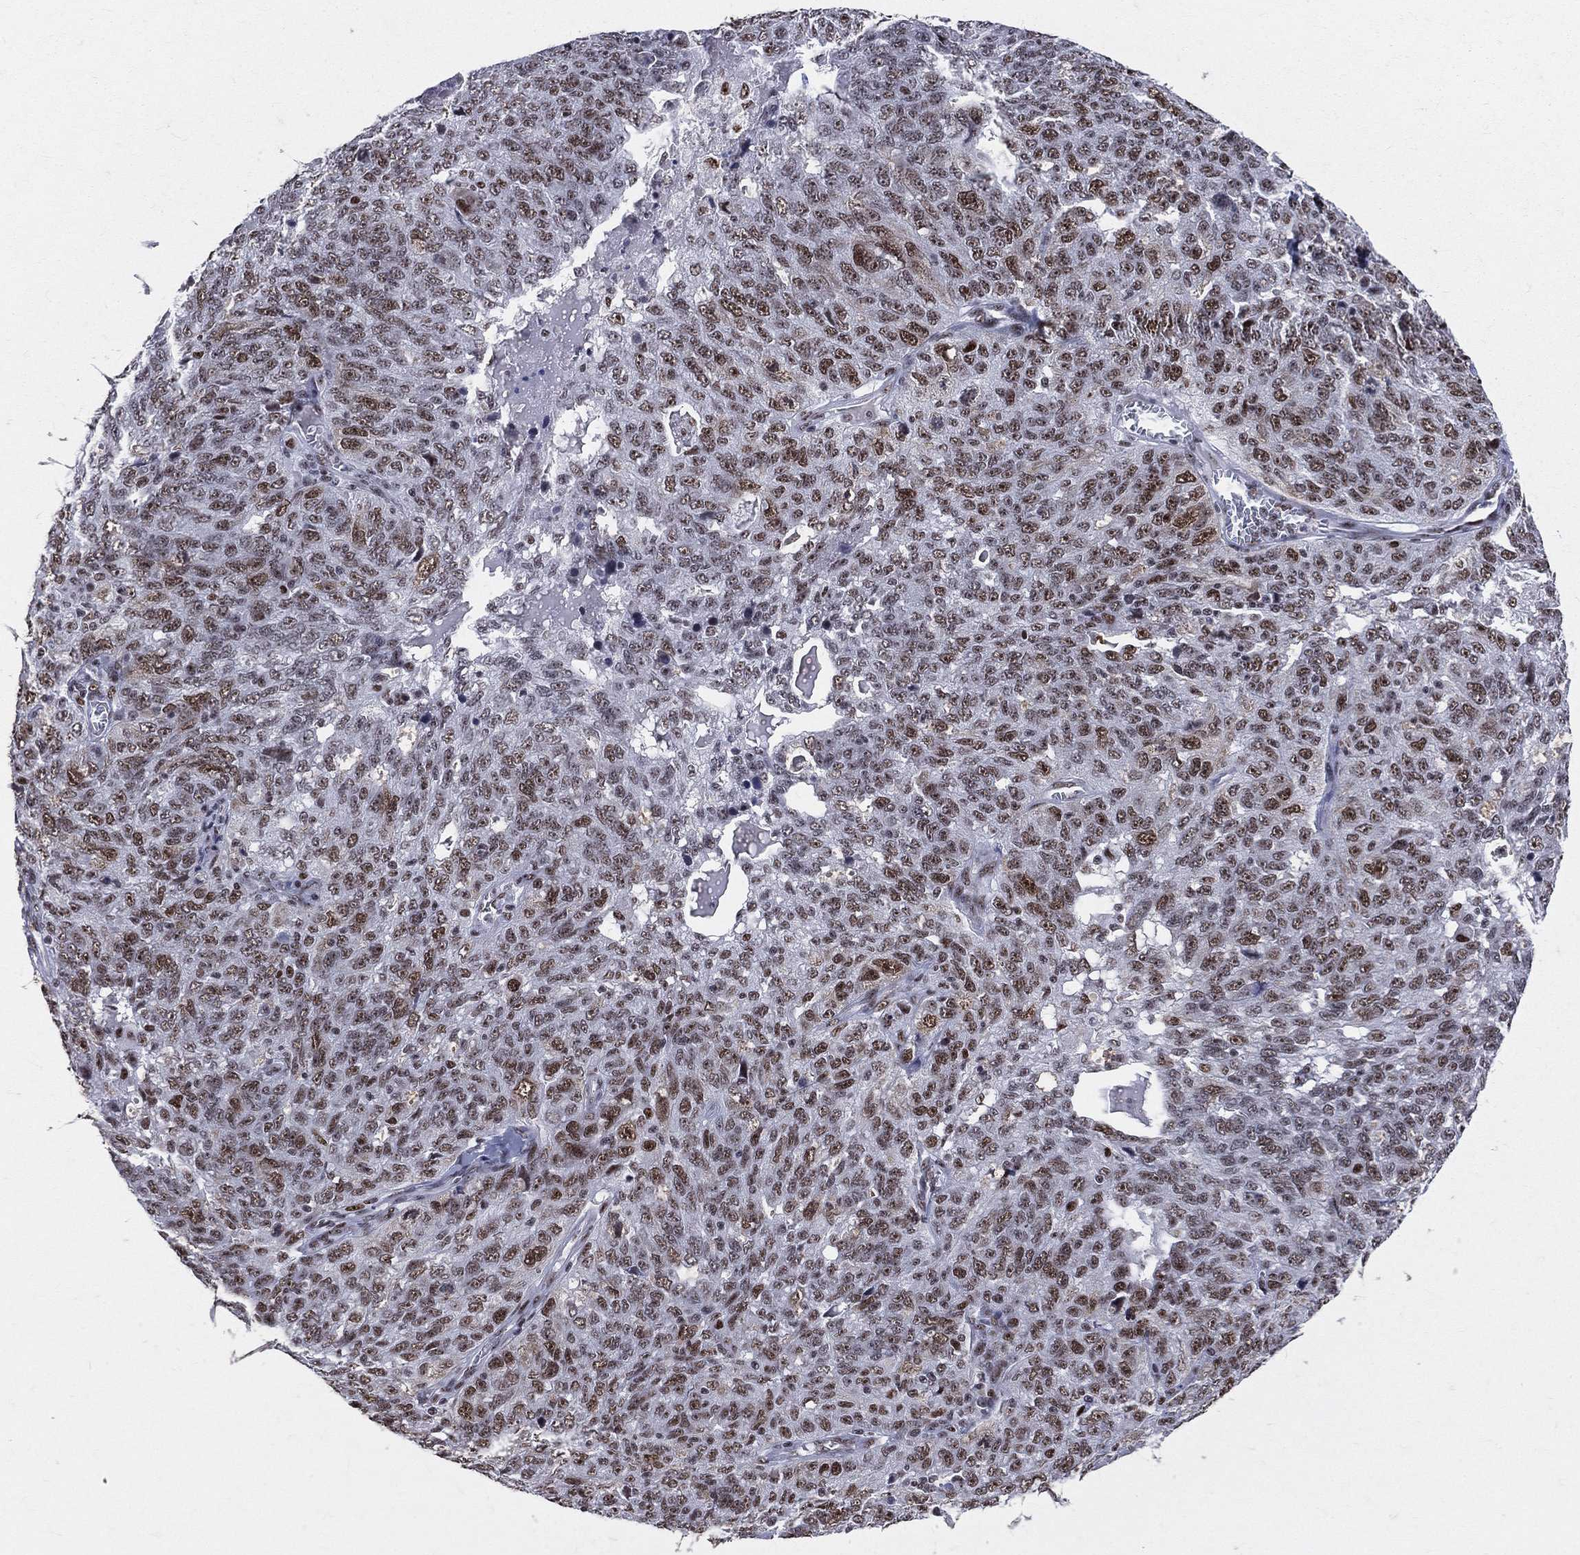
{"staining": {"intensity": "moderate", "quantity": ">75%", "location": "nuclear"}, "tissue": "ovarian cancer", "cell_type": "Tumor cells", "image_type": "cancer", "snomed": [{"axis": "morphology", "description": "Cystadenocarcinoma, serous, NOS"}, {"axis": "topography", "description": "Ovary"}], "caption": "About >75% of tumor cells in serous cystadenocarcinoma (ovarian) exhibit moderate nuclear protein expression as visualized by brown immunohistochemical staining.", "gene": "CDK7", "patient": {"sex": "female", "age": 71}}